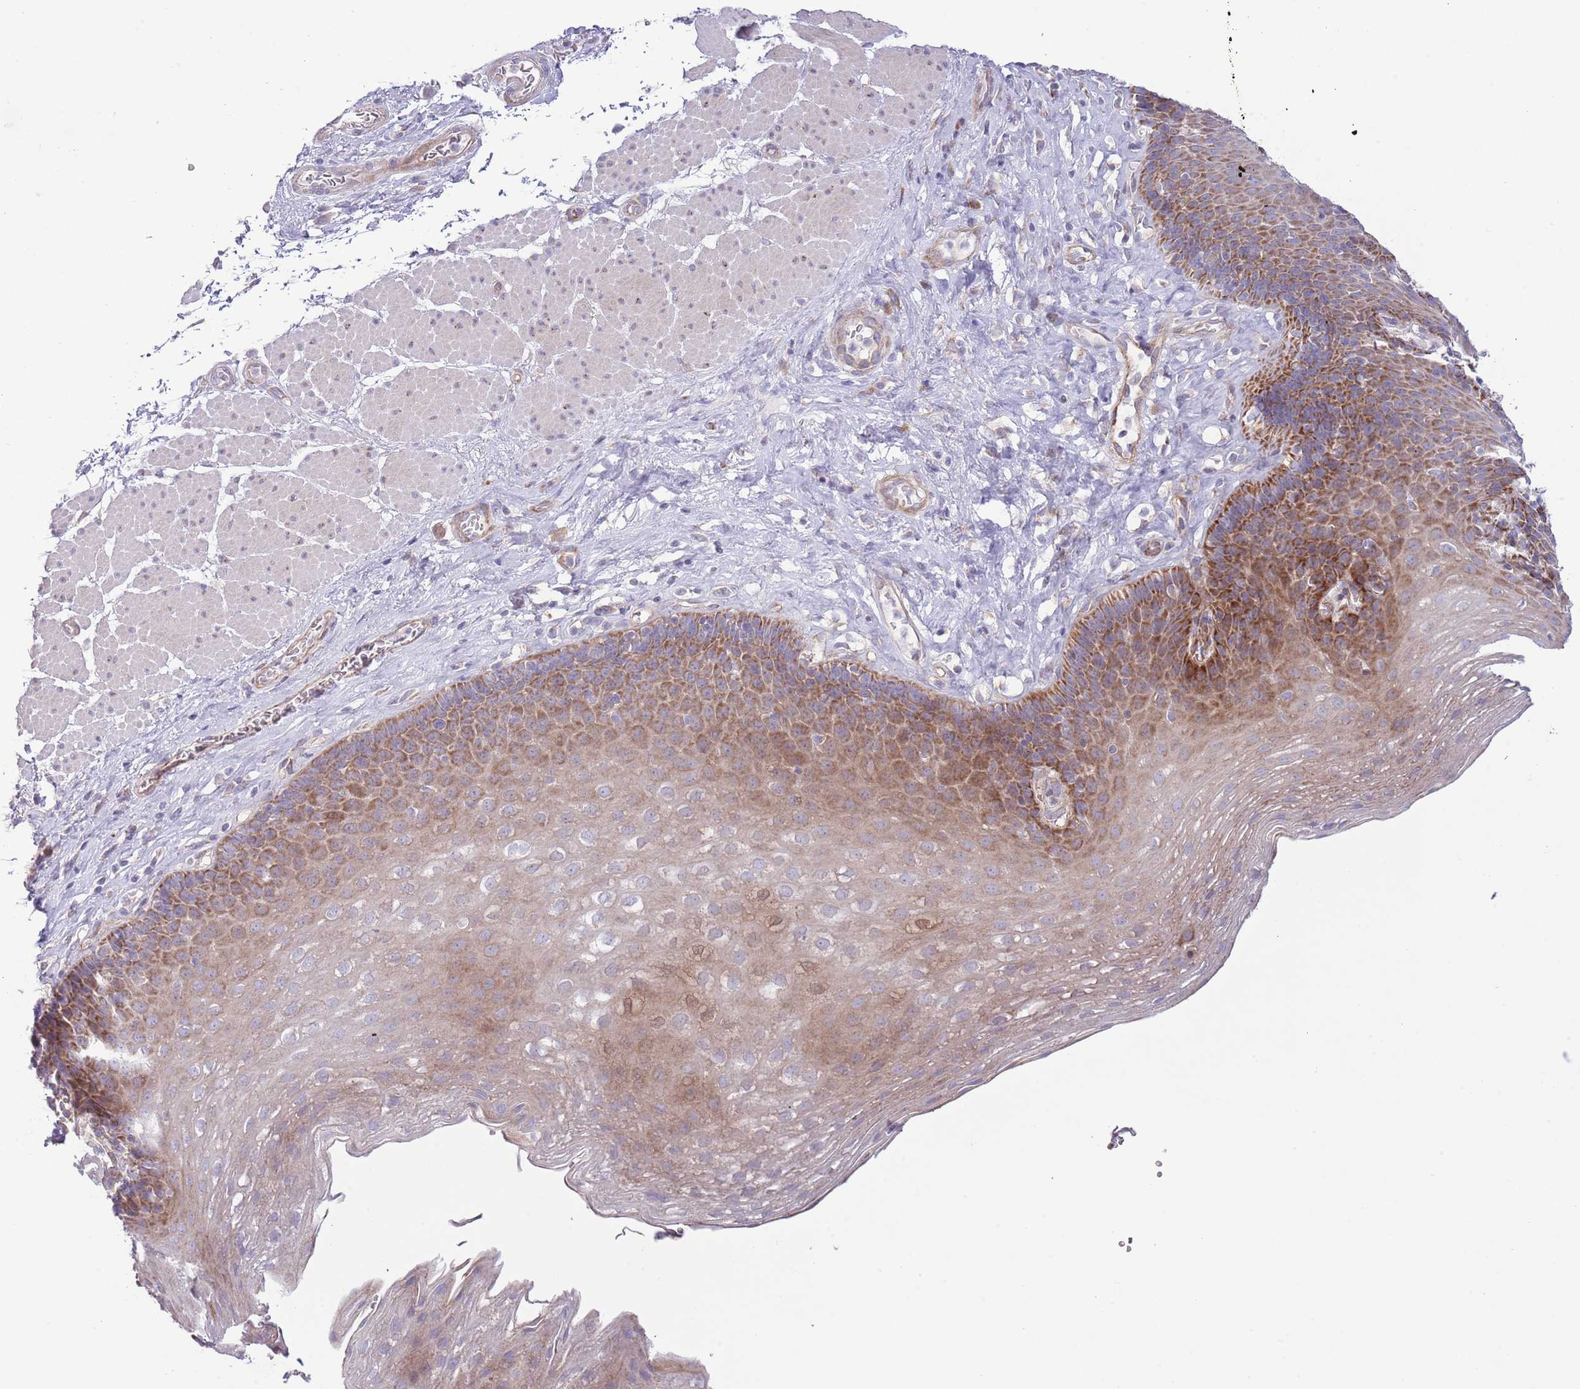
{"staining": {"intensity": "moderate", "quantity": ">75%", "location": "cytoplasmic/membranous"}, "tissue": "esophagus", "cell_type": "Squamous epithelial cells", "image_type": "normal", "snomed": [{"axis": "morphology", "description": "Normal tissue, NOS"}, {"axis": "topography", "description": "Esophagus"}], "caption": "Protein staining demonstrates moderate cytoplasmic/membranous positivity in approximately >75% of squamous epithelial cells in normal esophagus. The protein is stained brown, and the nuclei are stained in blue (DAB IHC with brightfield microscopy, high magnification).", "gene": "TOMM5", "patient": {"sex": "female", "age": 66}}